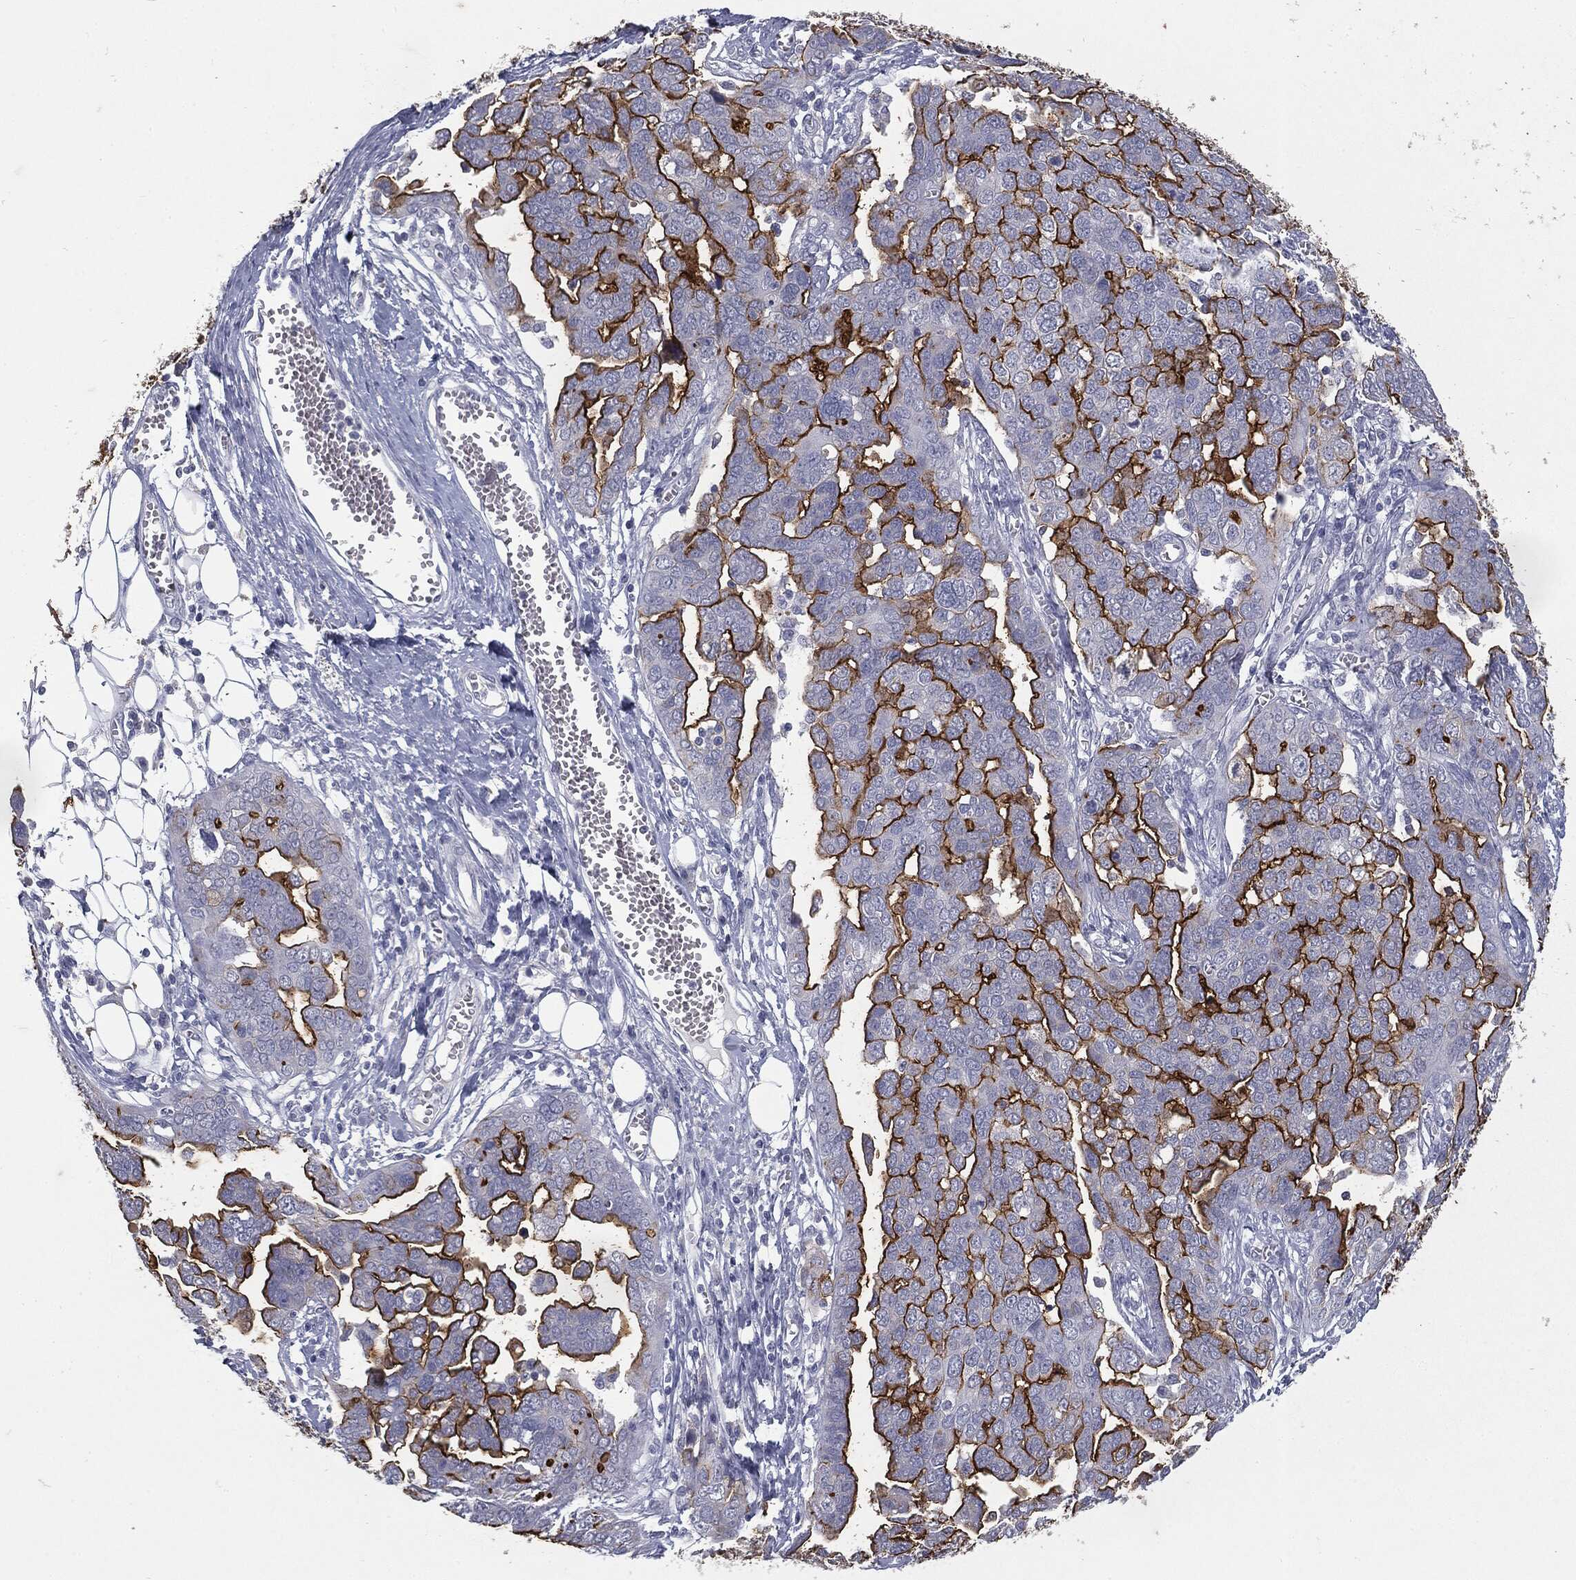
{"staining": {"intensity": "strong", "quantity": "25%-75%", "location": "cytoplasmic/membranous"}, "tissue": "ovarian cancer", "cell_type": "Tumor cells", "image_type": "cancer", "snomed": [{"axis": "morphology", "description": "Cystadenocarcinoma, serous, NOS"}, {"axis": "topography", "description": "Ovary"}], "caption": "This photomicrograph exhibits IHC staining of human serous cystadenocarcinoma (ovarian), with high strong cytoplasmic/membranous staining in approximately 25%-75% of tumor cells.", "gene": "MUC1", "patient": {"sex": "female", "age": 59}}